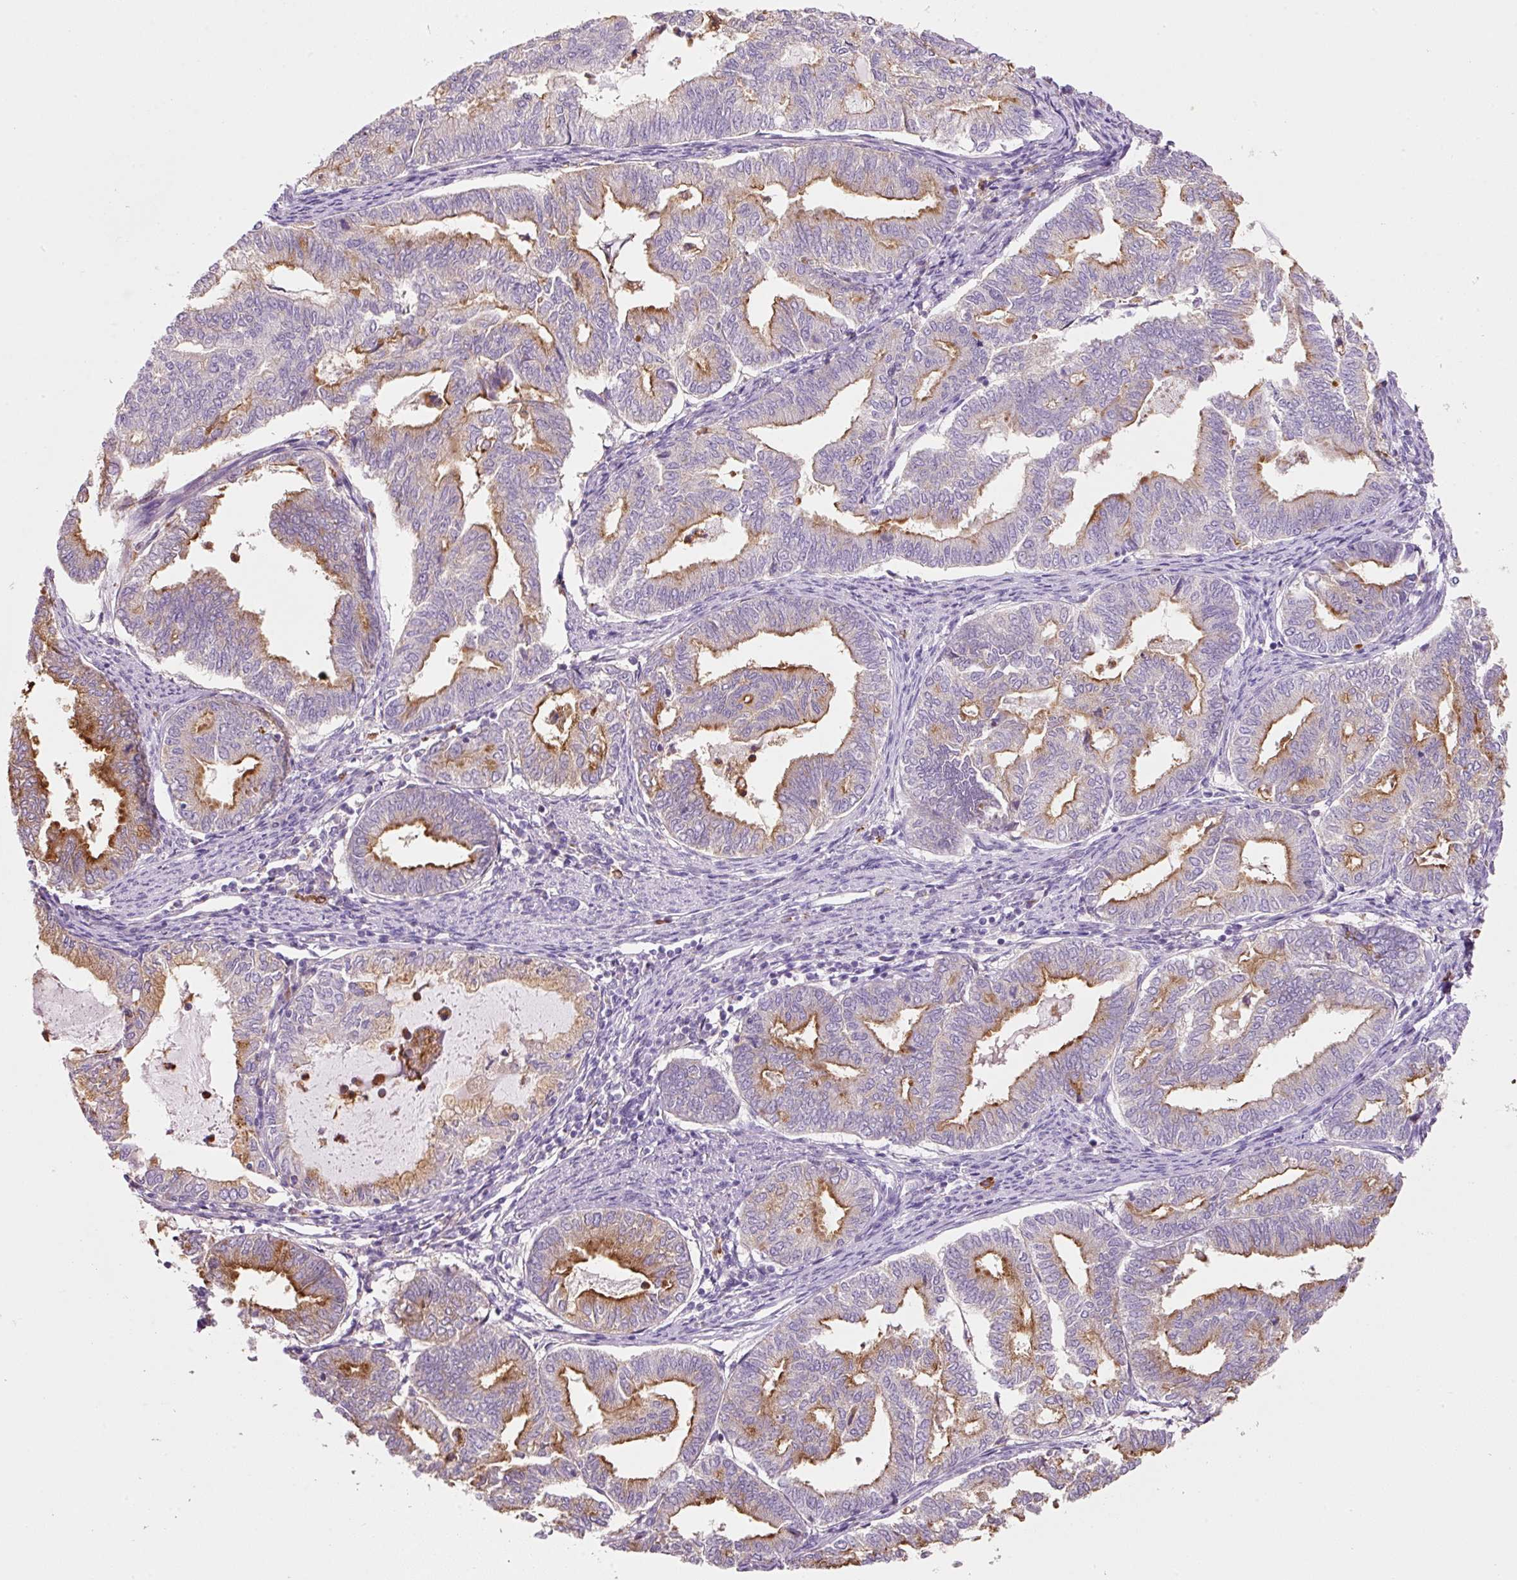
{"staining": {"intensity": "moderate", "quantity": ">75%", "location": "cytoplasmic/membranous"}, "tissue": "endometrial cancer", "cell_type": "Tumor cells", "image_type": "cancer", "snomed": [{"axis": "morphology", "description": "Adenocarcinoma, NOS"}, {"axis": "topography", "description": "Endometrium"}], "caption": "This is an image of immunohistochemistry (IHC) staining of endometrial cancer (adenocarcinoma), which shows moderate staining in the cytoplasmic/membranous of tumor cells.", "gene": "TMC8", "patient": {"sex": "female", "age": 79}}